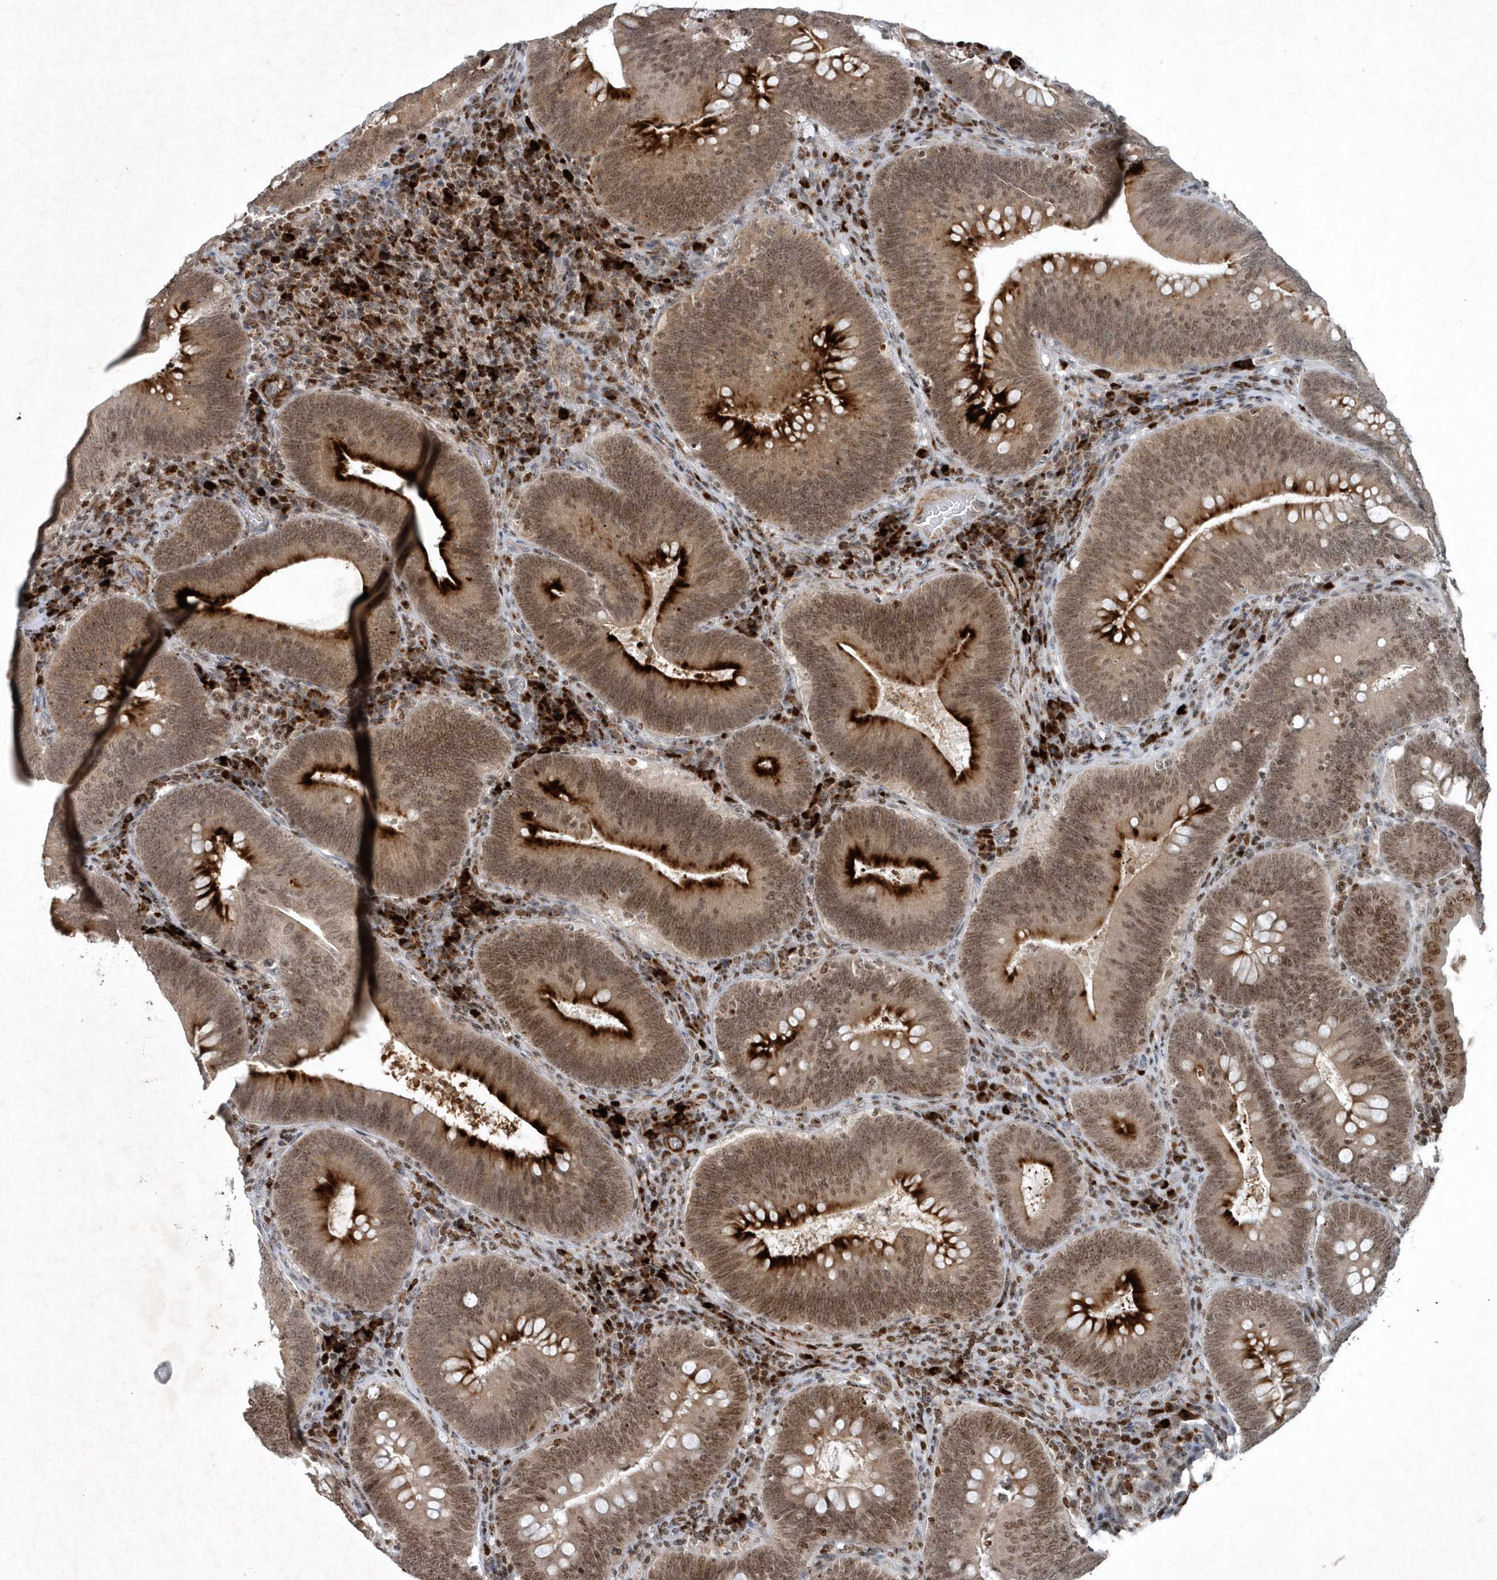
{"staining": {"intensity": "strong", "quantity": "25%-75%", "location": "cytoplasmic/membranous,nuclear"}, "tissue": "colorectal cancer", "cell_type": "Tumor cells", "image_type": "cancer", "snomed": [{"axis": "morphology", "description": "Normal tissue, NOS"}, {"axis": "topography", "description": "Colon"}], "caption": "Protein staining displays strong cytoplasmic/membranous and nuclear expression in about 25%-75% of tumor cells in colorectal cancer.", "gene": "QTRT2", "patient": {"sex": "female", "age": 82}}